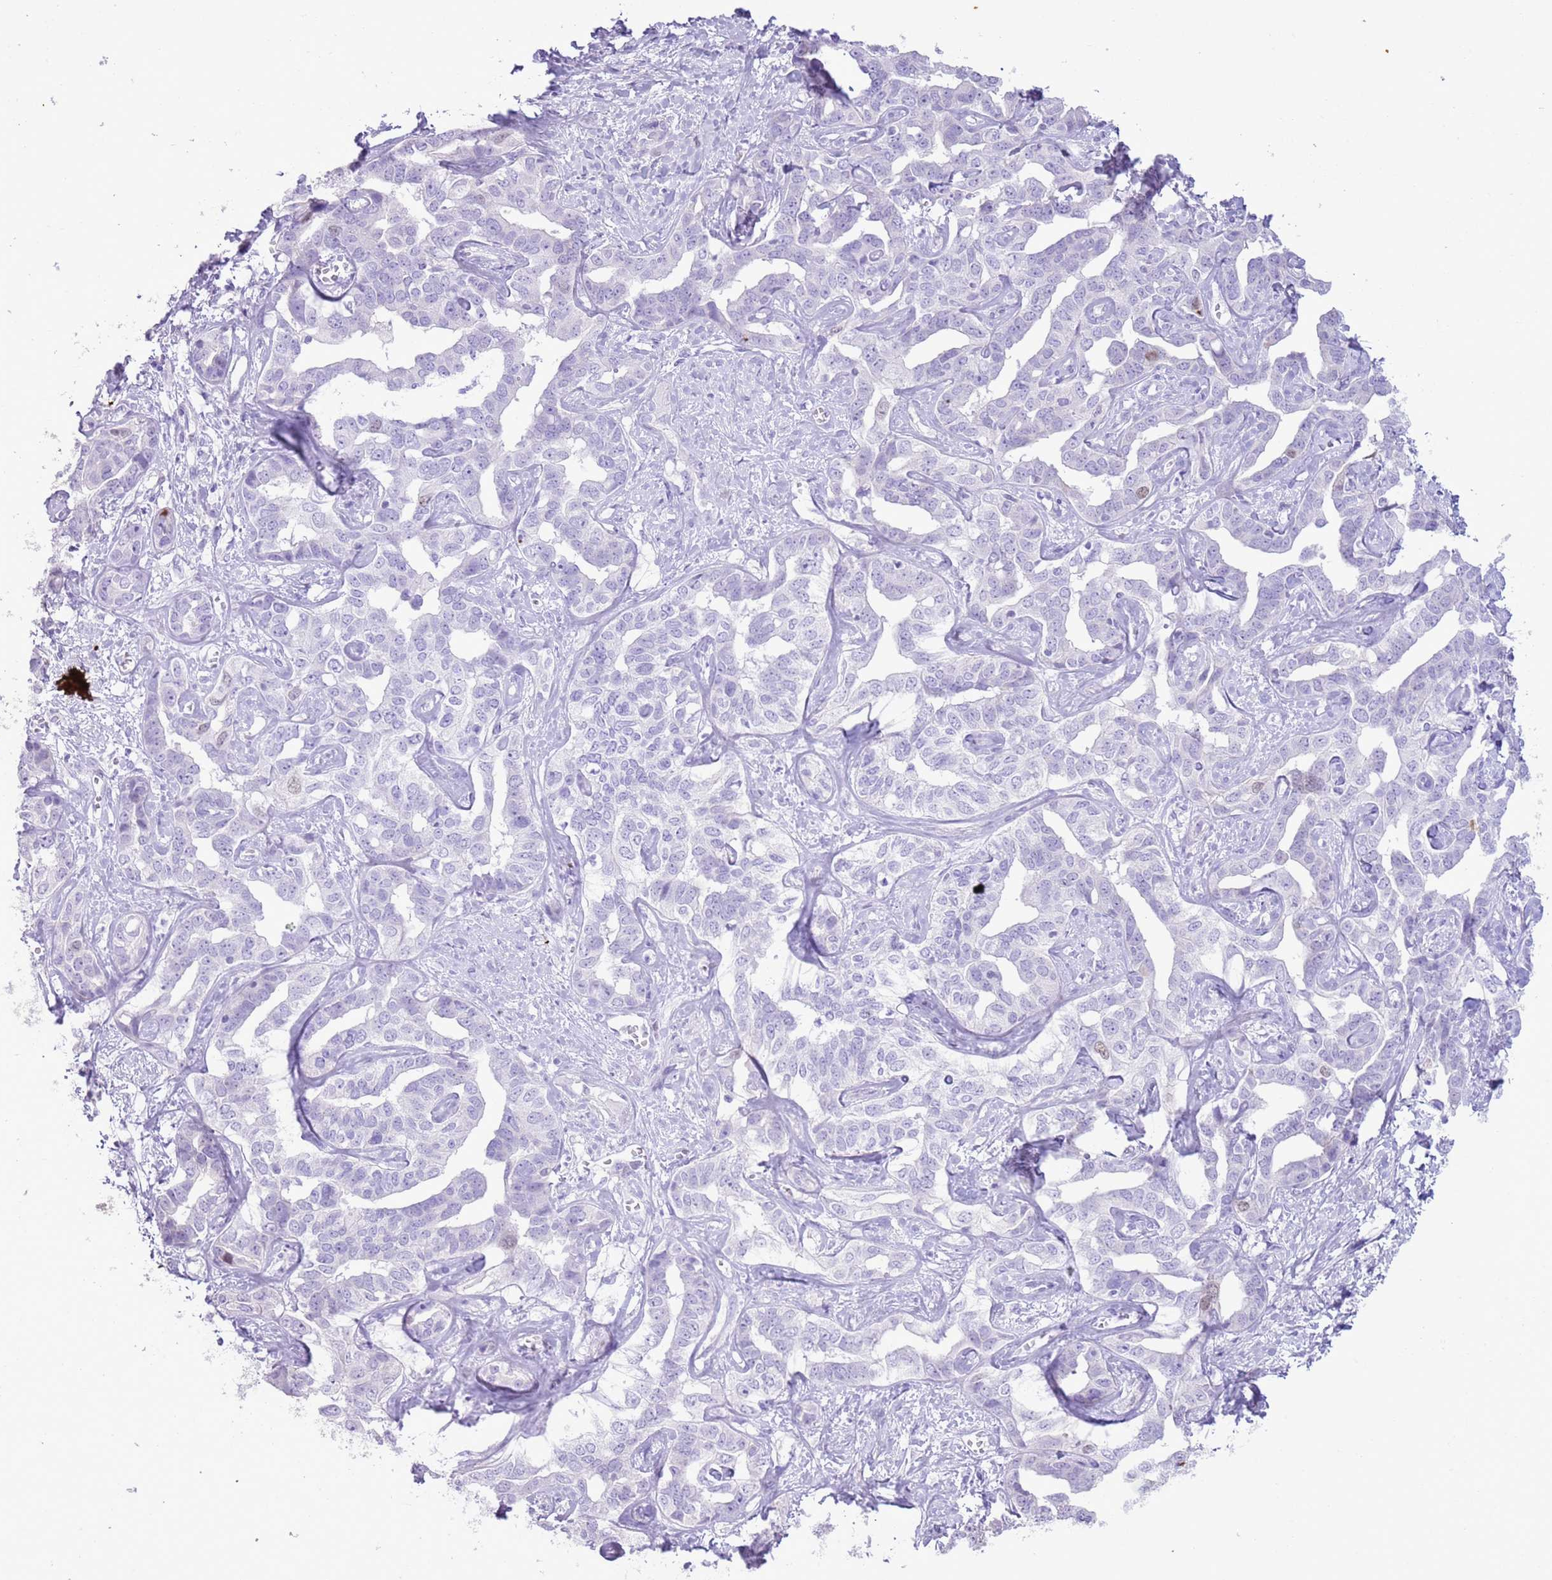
{"staining": {"intensity": "negative", "quantity": "none", "location": "none"}, "tissue": "liver cancer", "cell_type": "Tumor cells", "image_type": "cancer", "snomed": [{"axis": "morphology", "description": "Cholangiocarcinoma"}, {"axis": "topography", "description": "Liver"}], "caption": "This is an IHC histopathology image of human cholangiocarcinoma (liver). There is no staining in tumor cells.", "gene": "GMNN", "patient": {"sex": "male", "age": 59}}